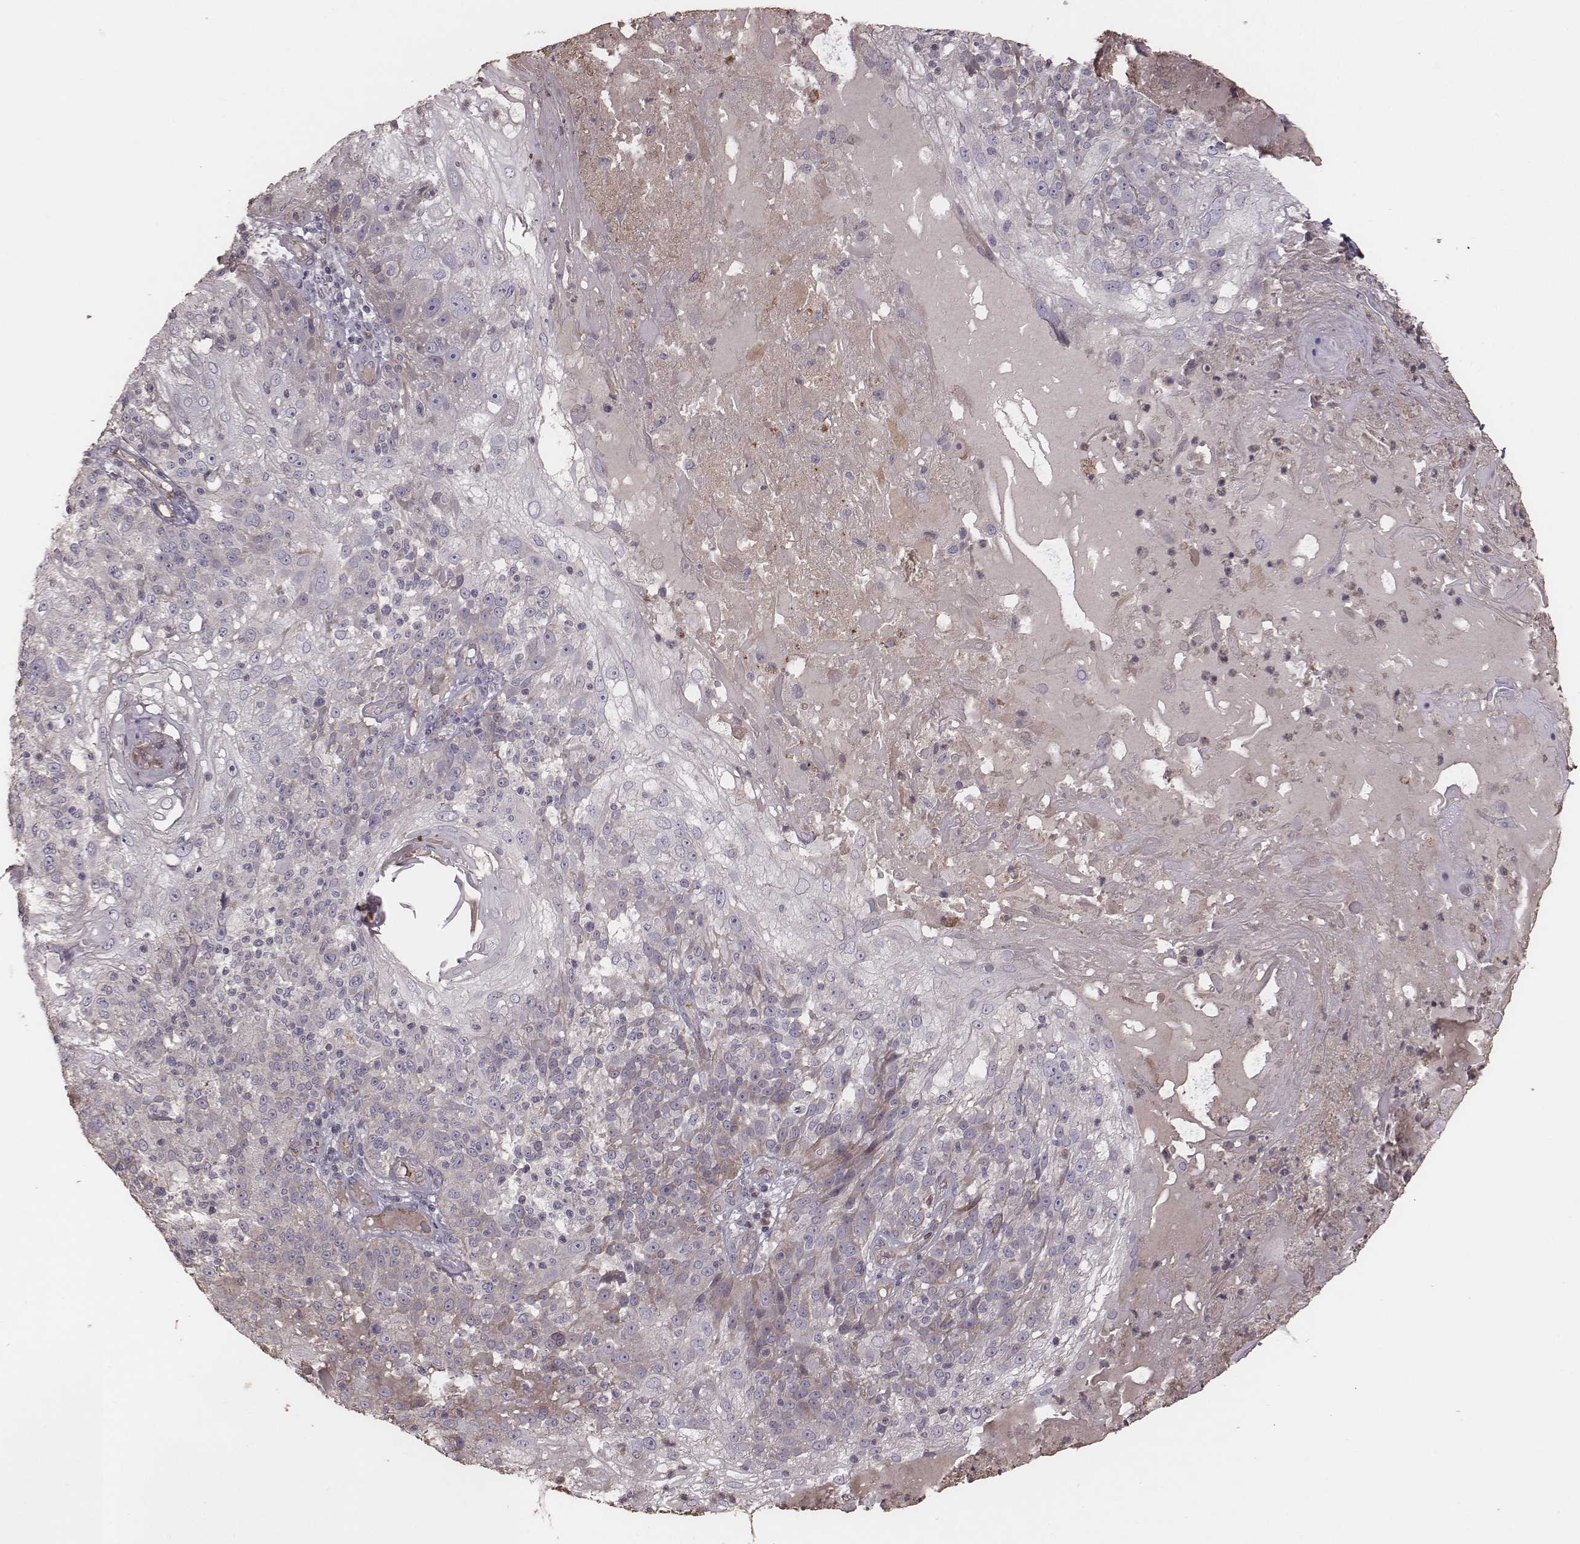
{"staining": {"intensity": "negative", "quantity": "none", "location": "none"}, "tissue": "skin cancer", "cell_type": "Tumor cells", "image_type": "cancer", "snomed": [{"axis": "morphology", "description": "Normal tissue, NOS"}, {"axis": "morphology", "description": "Squamous cell carcinoma, NOS"}, {"axis": "topography", "description": "Skin"}], "caption": "The histopathology image exhibits no staining of tumor cells in skin cancer.", "gene": "OTOGL", "patient": {"sex": "female", "age": 83}}